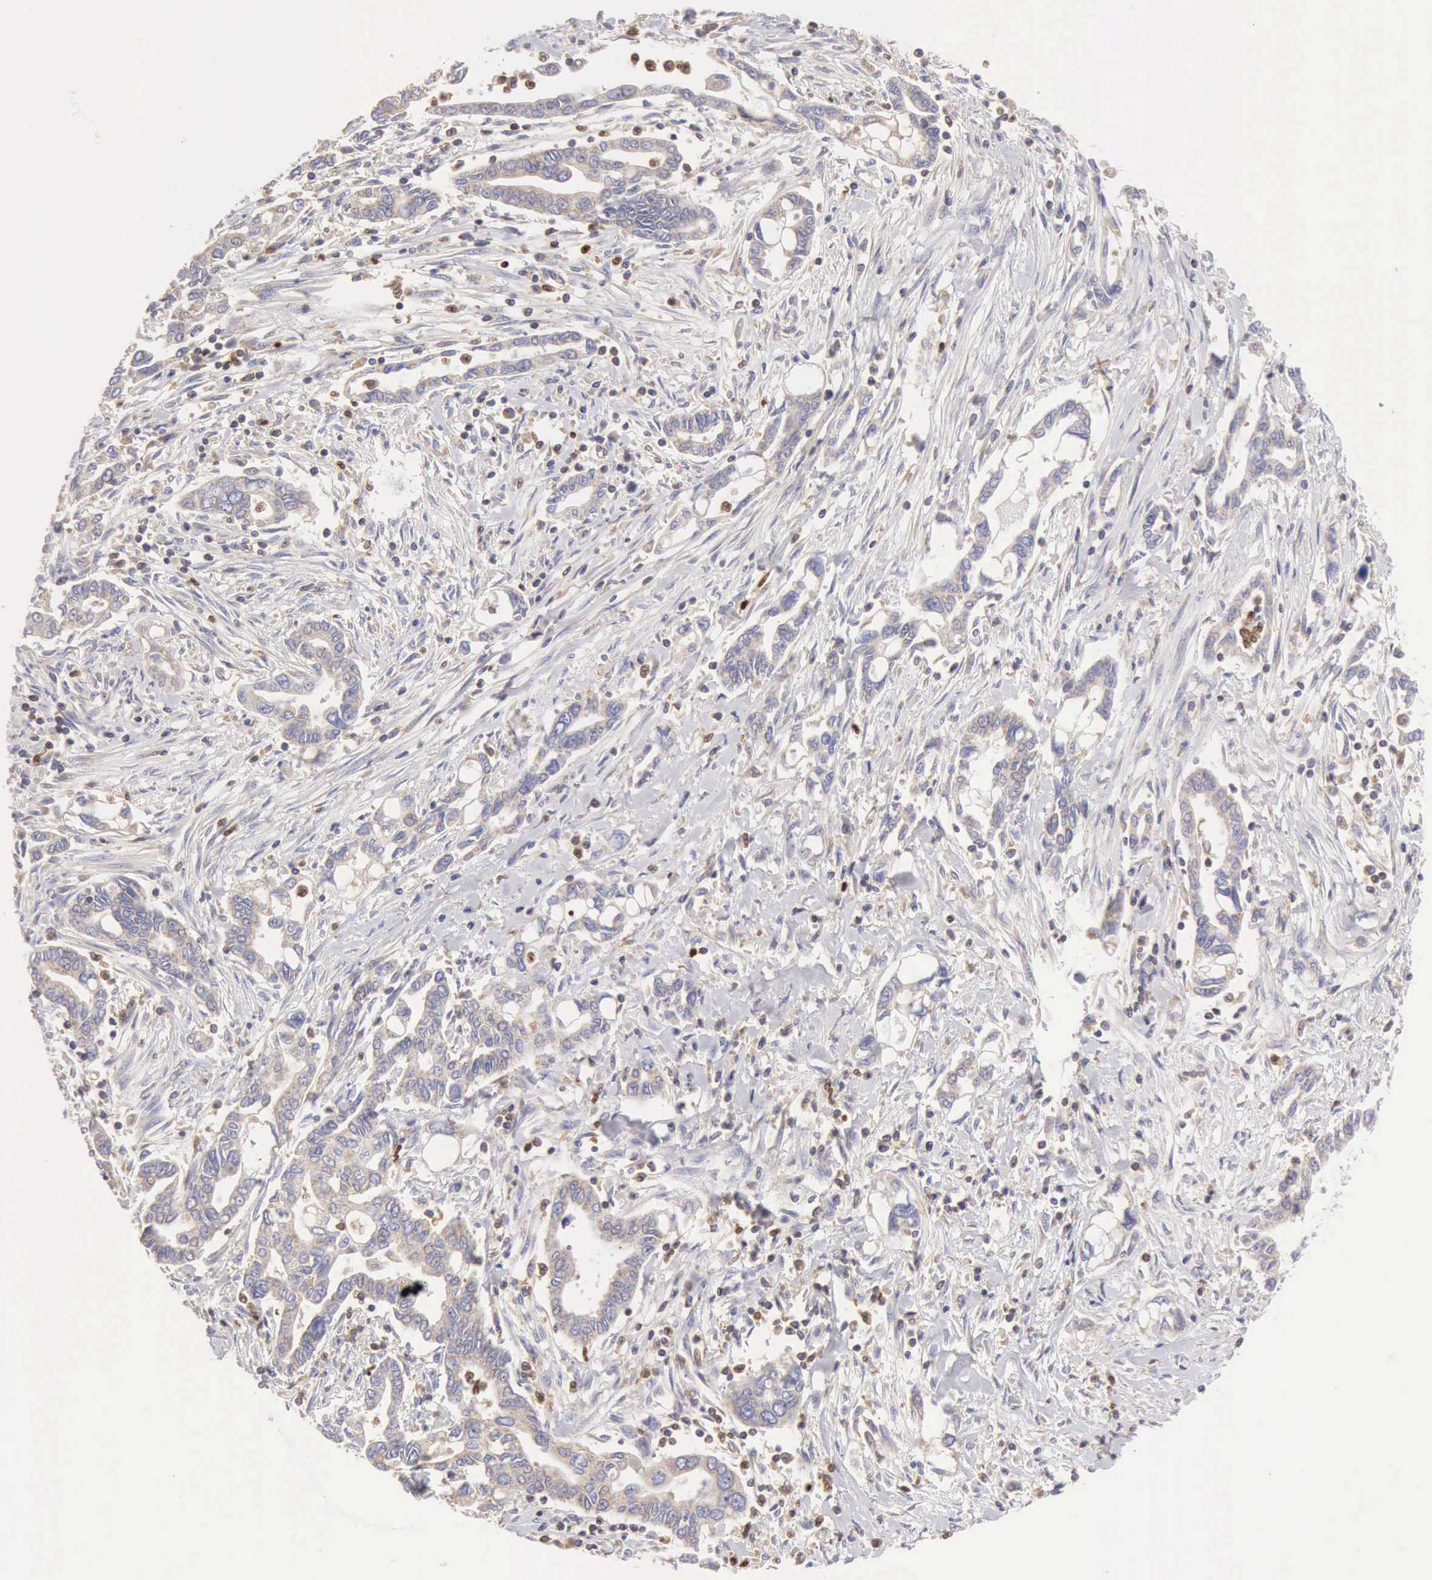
{"staining": {"intensity": "weak", "quantity": "25%-75%", "location": "cytoplasmic/membranous"}, "tissue": "pancreatic cancer", "cell_type": "Tumor cells", "image_type": "cancer", "snomed": [{"axis": "morphology", "description": "Adenocarcinoma, NOS"}, {"axis": "topography", "description": "Pancreas"}], "caption": "Pancreatic cancer (adenocarcinoma) was stained to show a protein in brown. There is low levels of weak cytoplasmic/membranous expression in approximately 25%-75% of tumor cells.", "gene": "ARHGAP4", "patient": {"sex": "female", "age": 57}}